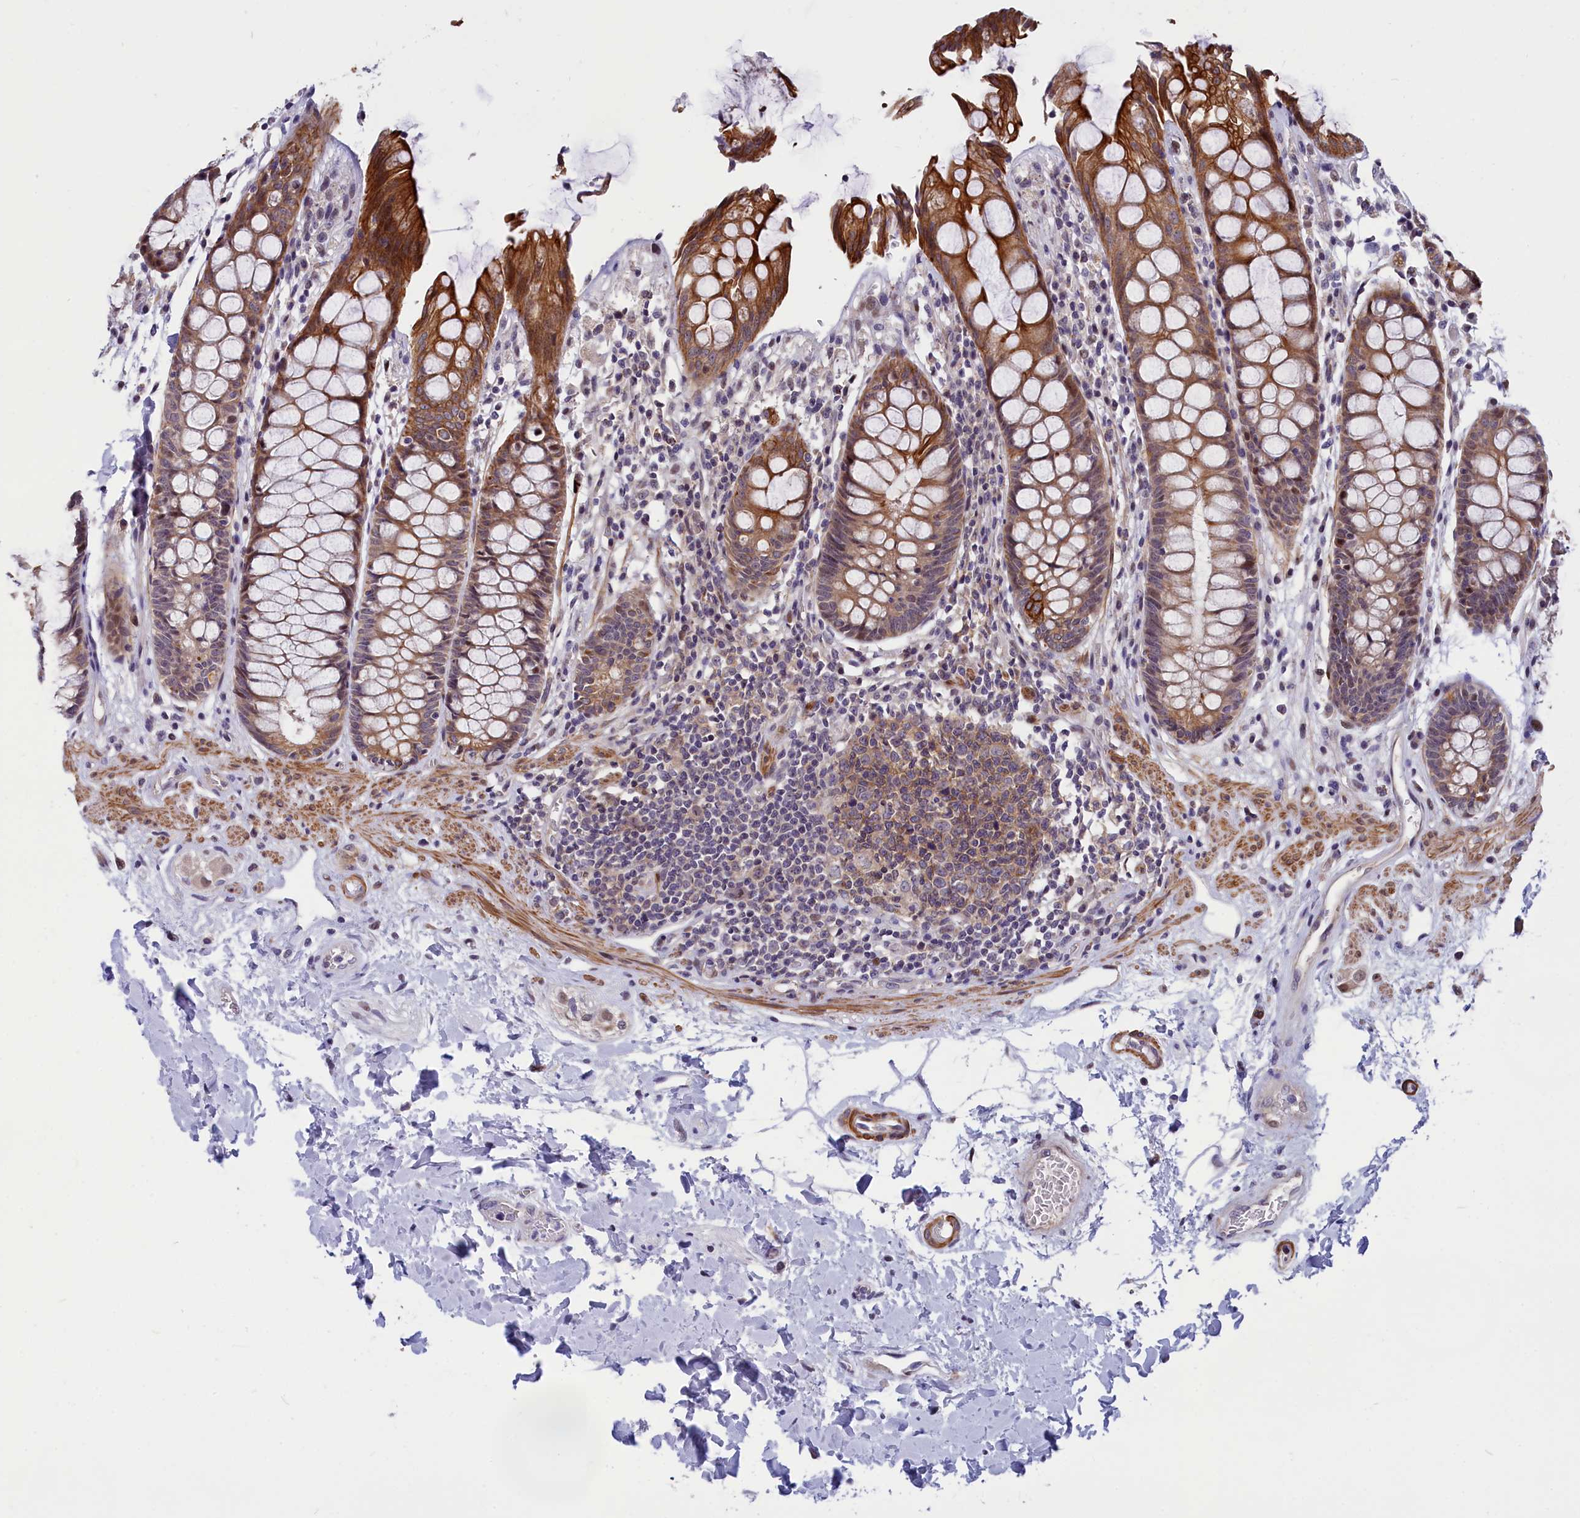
{"staining": {"intensity": "strong", "quantity": ">75%", "location": "cytoplasmic/membranous"}, "tissue": "rectum", "cell_type": "Glandular cells", "image_type": "normal", "snomed": [{"axis": "morphology", "description": "Normal tissue, NOS"}, {"axis": "topography", "description": "Rectum"}], "caption": "Immunohistochemical staining of normal human rectum demonstrates high levels of strong cytoplasmic/membranous staining in about >75% of glandular cells. (Stains: DAB in brown, nuclei in blue, Microscopy: brightfield microscopy at high magnification).", "gene": "ANKRD34B", "patient": {"sex": "male", "age": 64}}